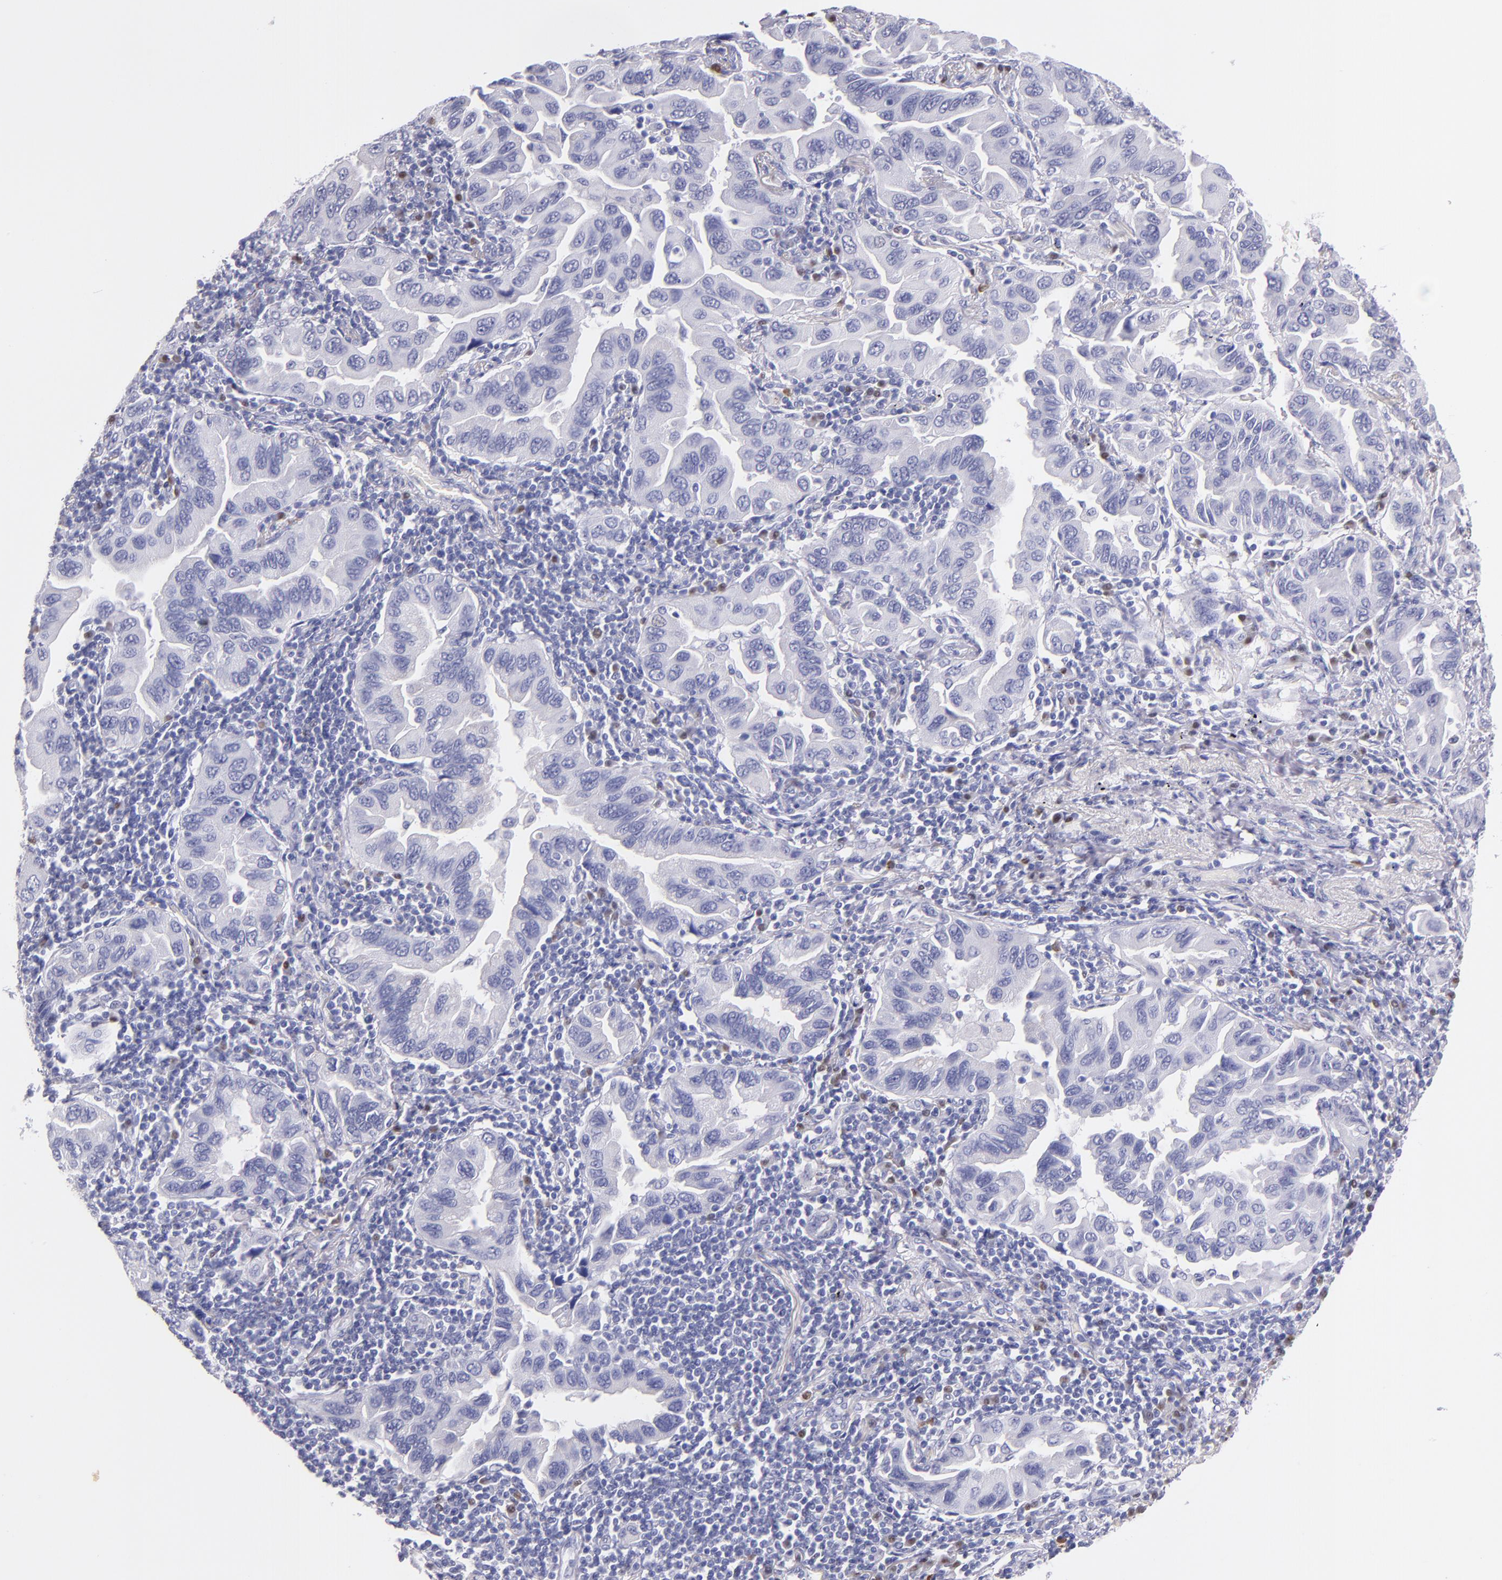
{"staining": {"intensity": "negative", "quantity": "none", "location": "none"}, "tissue": "lung cancer", "cell_type": "Tumor cells", "image_type": "cancer", "snomed": [{"axis": "morphology", "description": "Adenocarcinoma, NOS"}, {"axis": "topography", "description": "Lung"}], "caption": "High magnification brightfield microscopy of adenocarcinoma (lung) stained with DAB (brown) and counterstained with hematoxylin (blue): tumor cells show no significant positivity. (DAB immunohistochemistry (IHC) visualized using brightfield microscopy, high magnification).", "gene": "IRF4", "patient": {"sex": "female", "age": 65}}